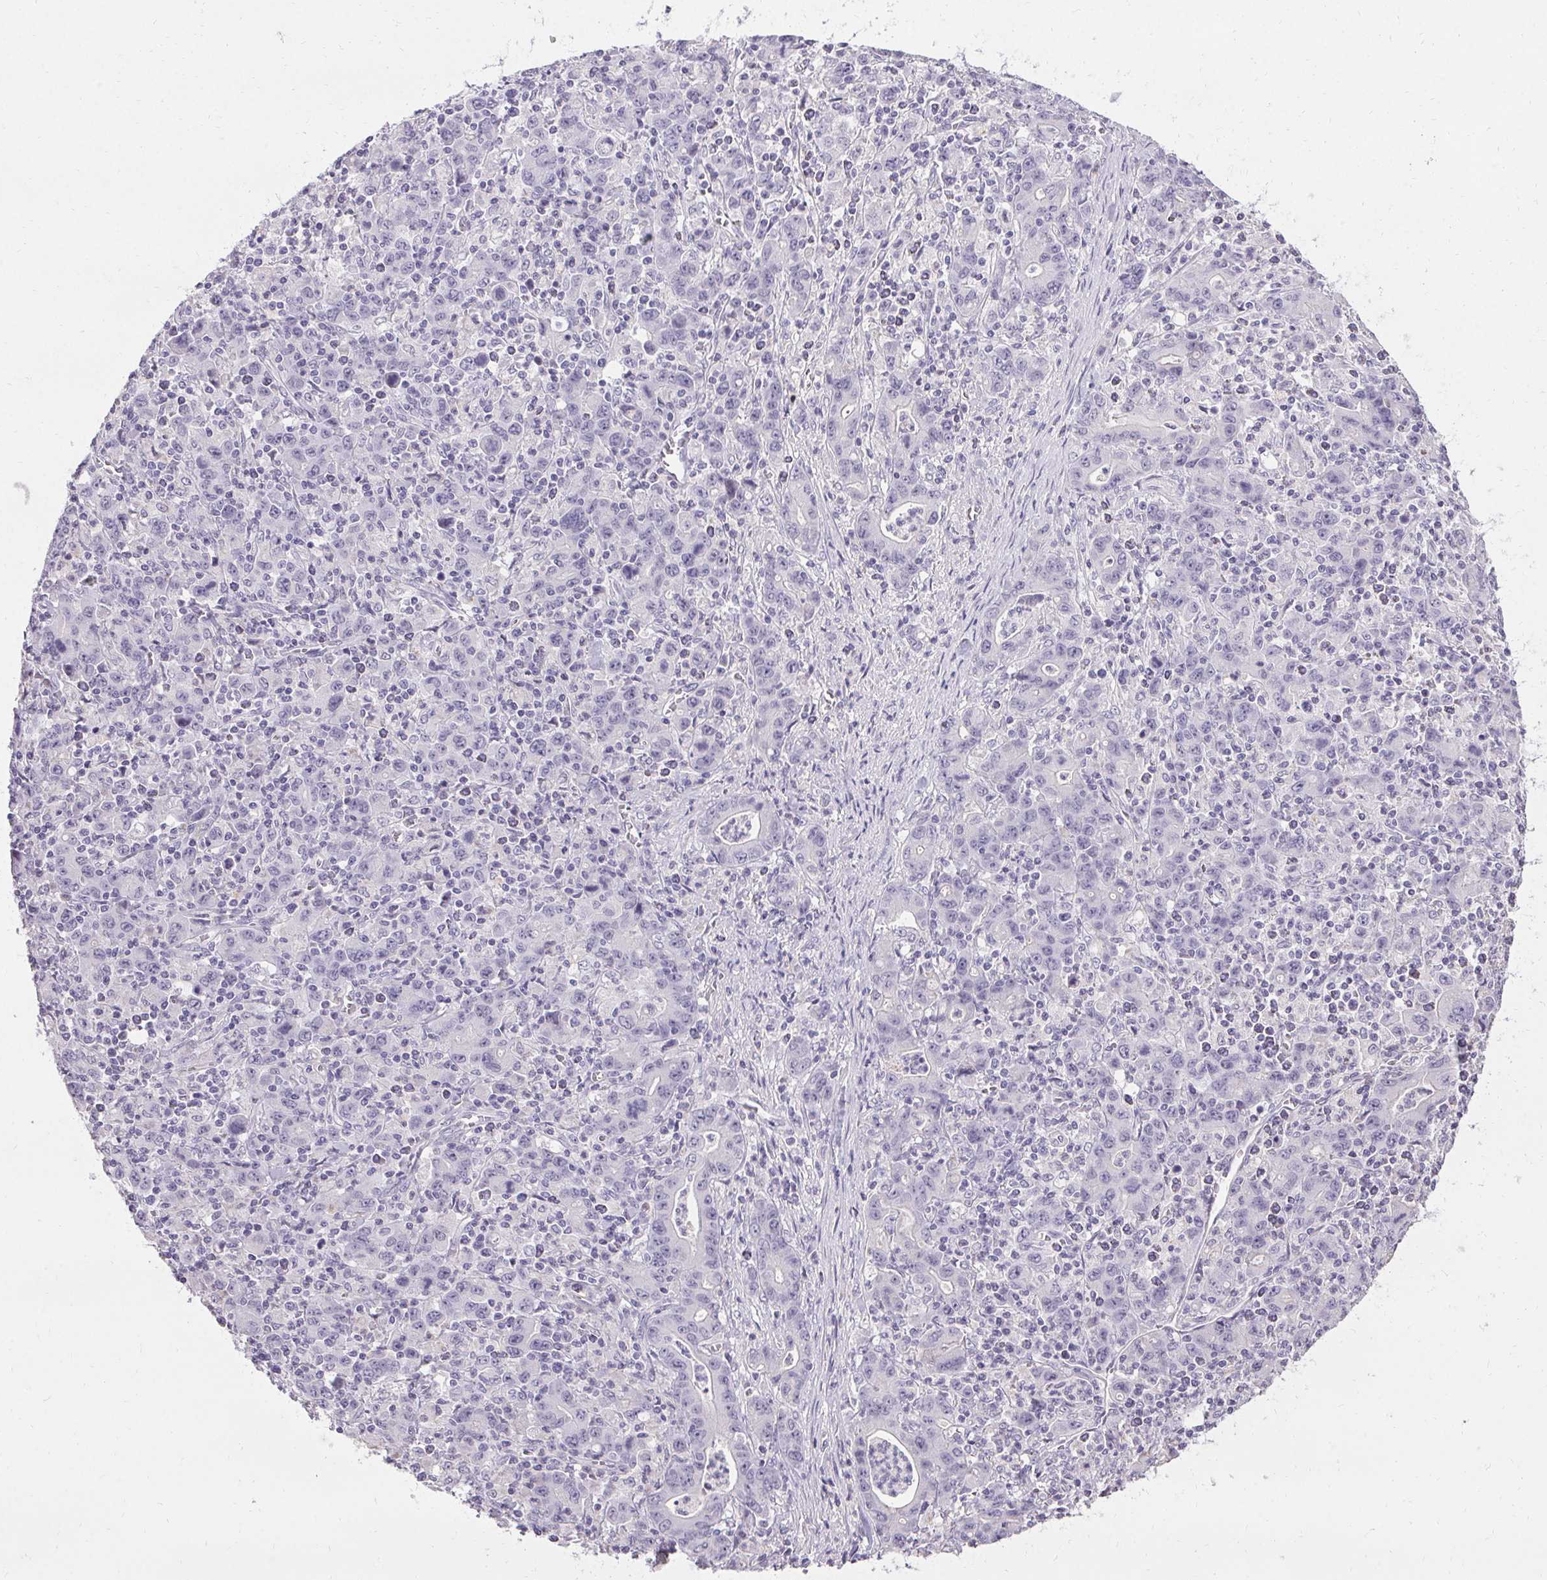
{"staining": {"intensity": "negative", "quantity": "none", "location": "none"}, "tissue": "stomach cancer", "cell_type": "Tumor cells", "image_type": "cancer", "snomed": [{"axis": "morphology", "description": "Adenocarcinoma, NOS"}, {"axis": "topography", "description": "Stomach, upper"}], "caption": "Immunohistochemical staining of human adenocarcinoma (stomach) demonstrates no significant staining in tumor cells.", "gene": "PMEL", "patient": {"sex": "male", "age": 69}}